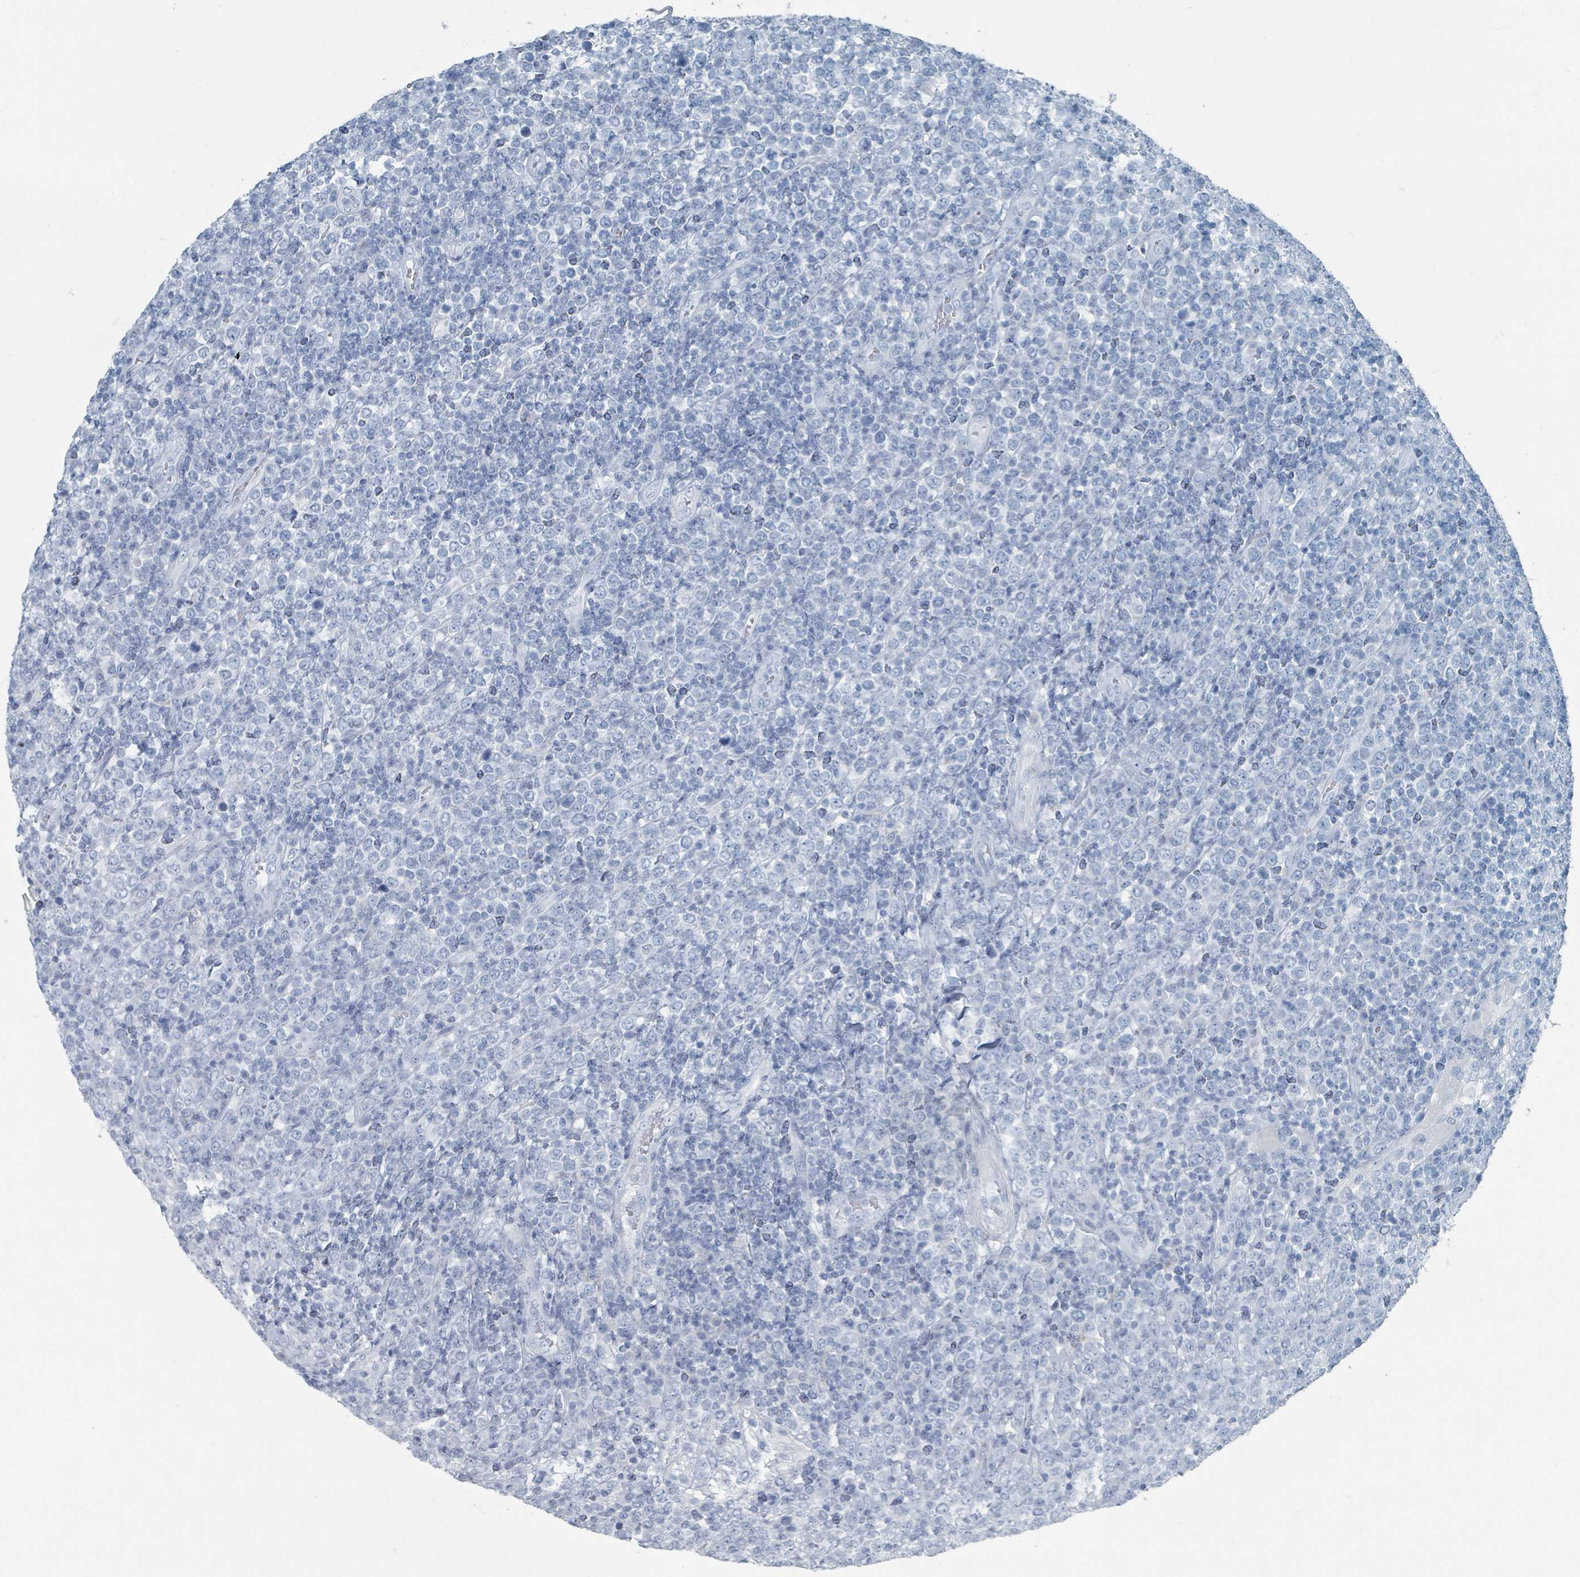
{"staining": {"intensity": "negative", "quantity": "none", "location": "none"}, "tissue": "lymphoma", "cell_type": "Tumor cells", "image_type": "cancer", "snomed": [{"axis": "morphology", "description": "Malignant lymphoma, non-Hodgkin's type, High grade"}, {"axis": "topography", "description": "Soft tissue"}], "caption": "Tumor cells show no significant staining in lymphoma.", "gene": "GAMT", "patient": {"sex": "female", "age": 56}}